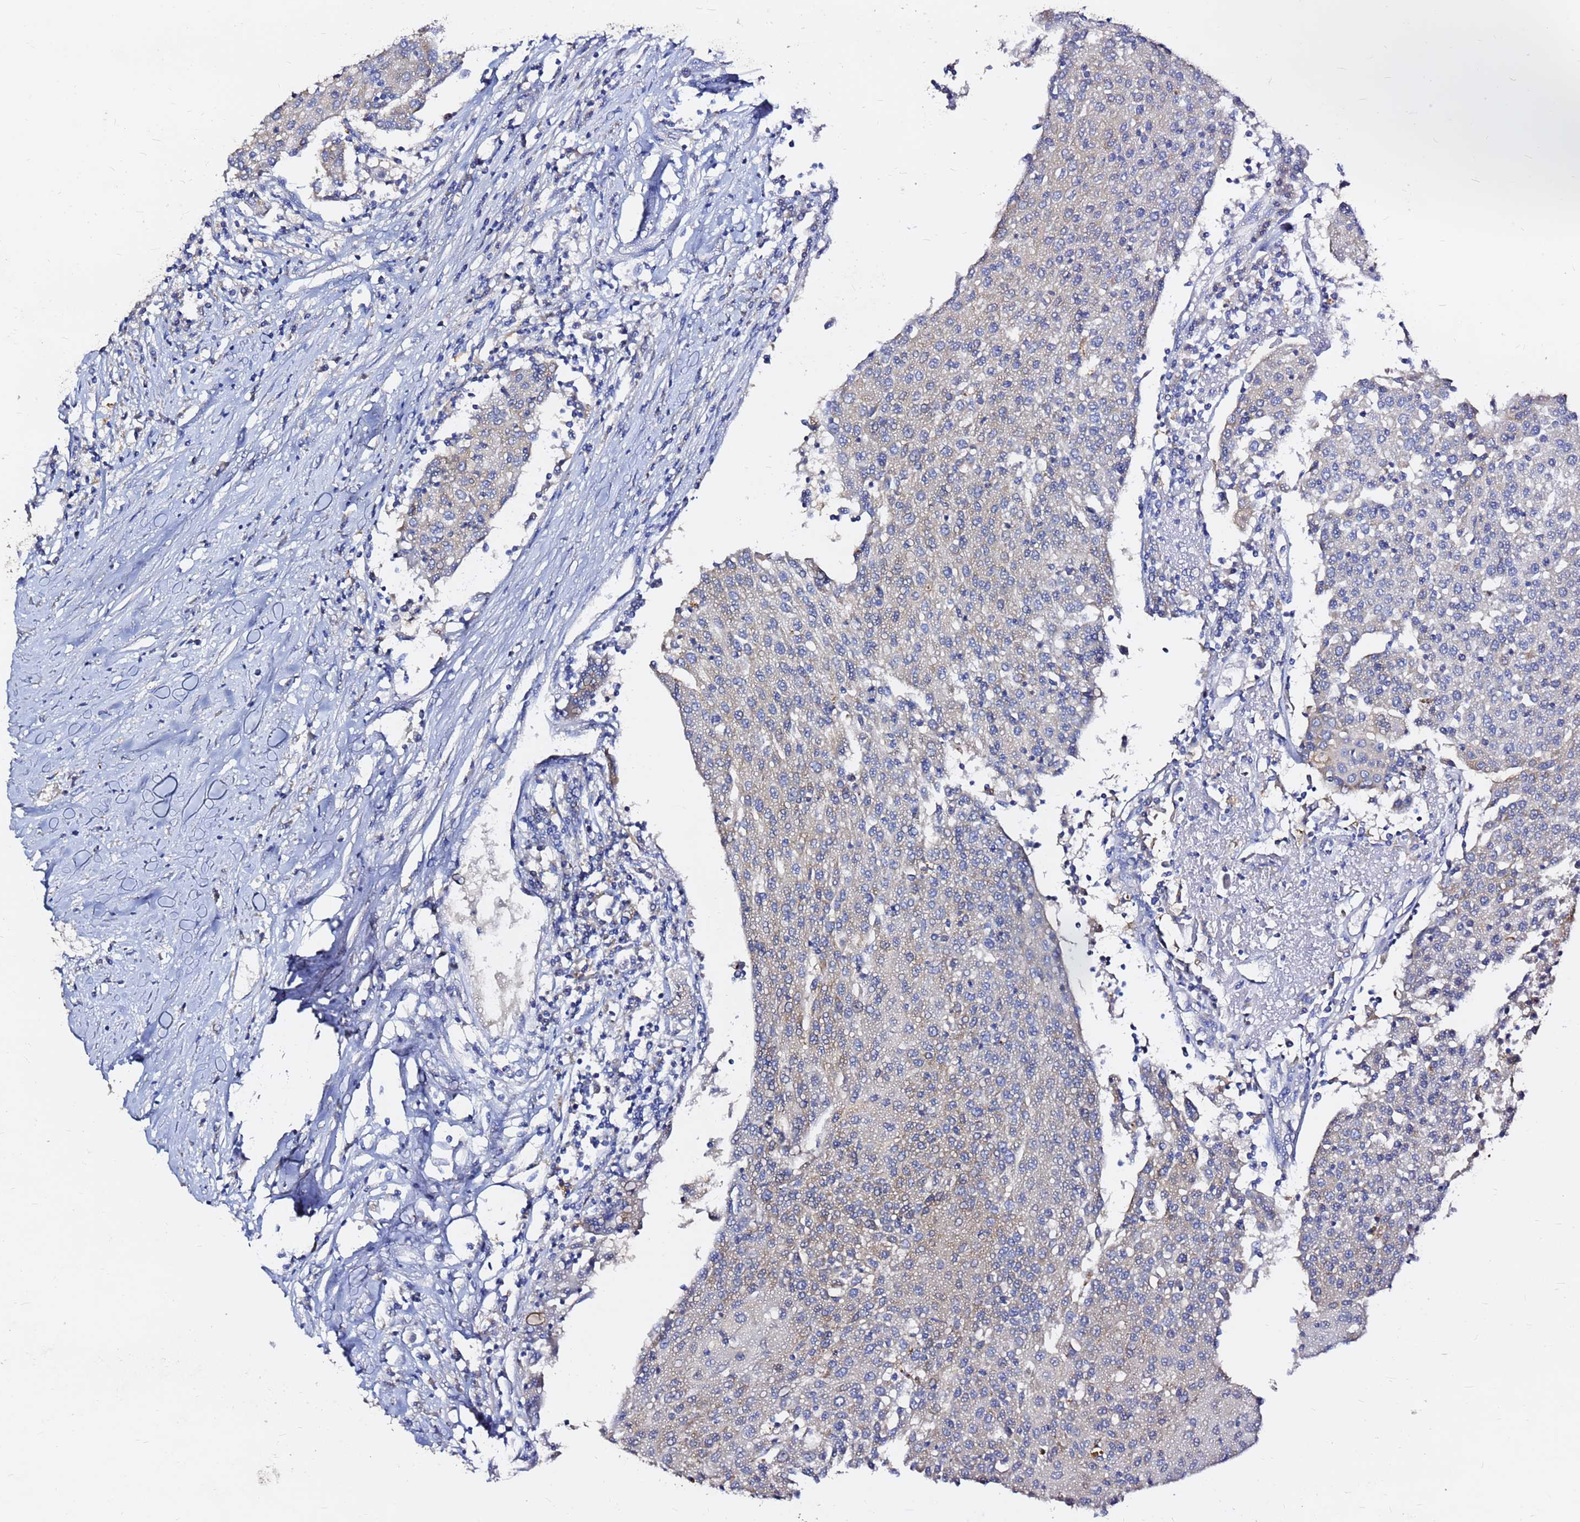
{"staining": {"intensity": "weak", "quantity": "<25%", "location": "cytoplasmic/membranous"}, "tissue": "urothelial cancer", "cell_type": "Tumor cells", "image_type": "cancer", "snomed": [{"axis": "morphology", "description": "Urothelial carcinoma, High grade"}, {"axis": "topography", "description": "Urinary bladder"}], "caption": "High power microscopy image of an immunohistochemistry micrograph of high-grade urothelial carcinoma, revealing no significant staining in tumor cells.", "gene": "FAM183A", "patient": {"sex": "female", "age": 85}}